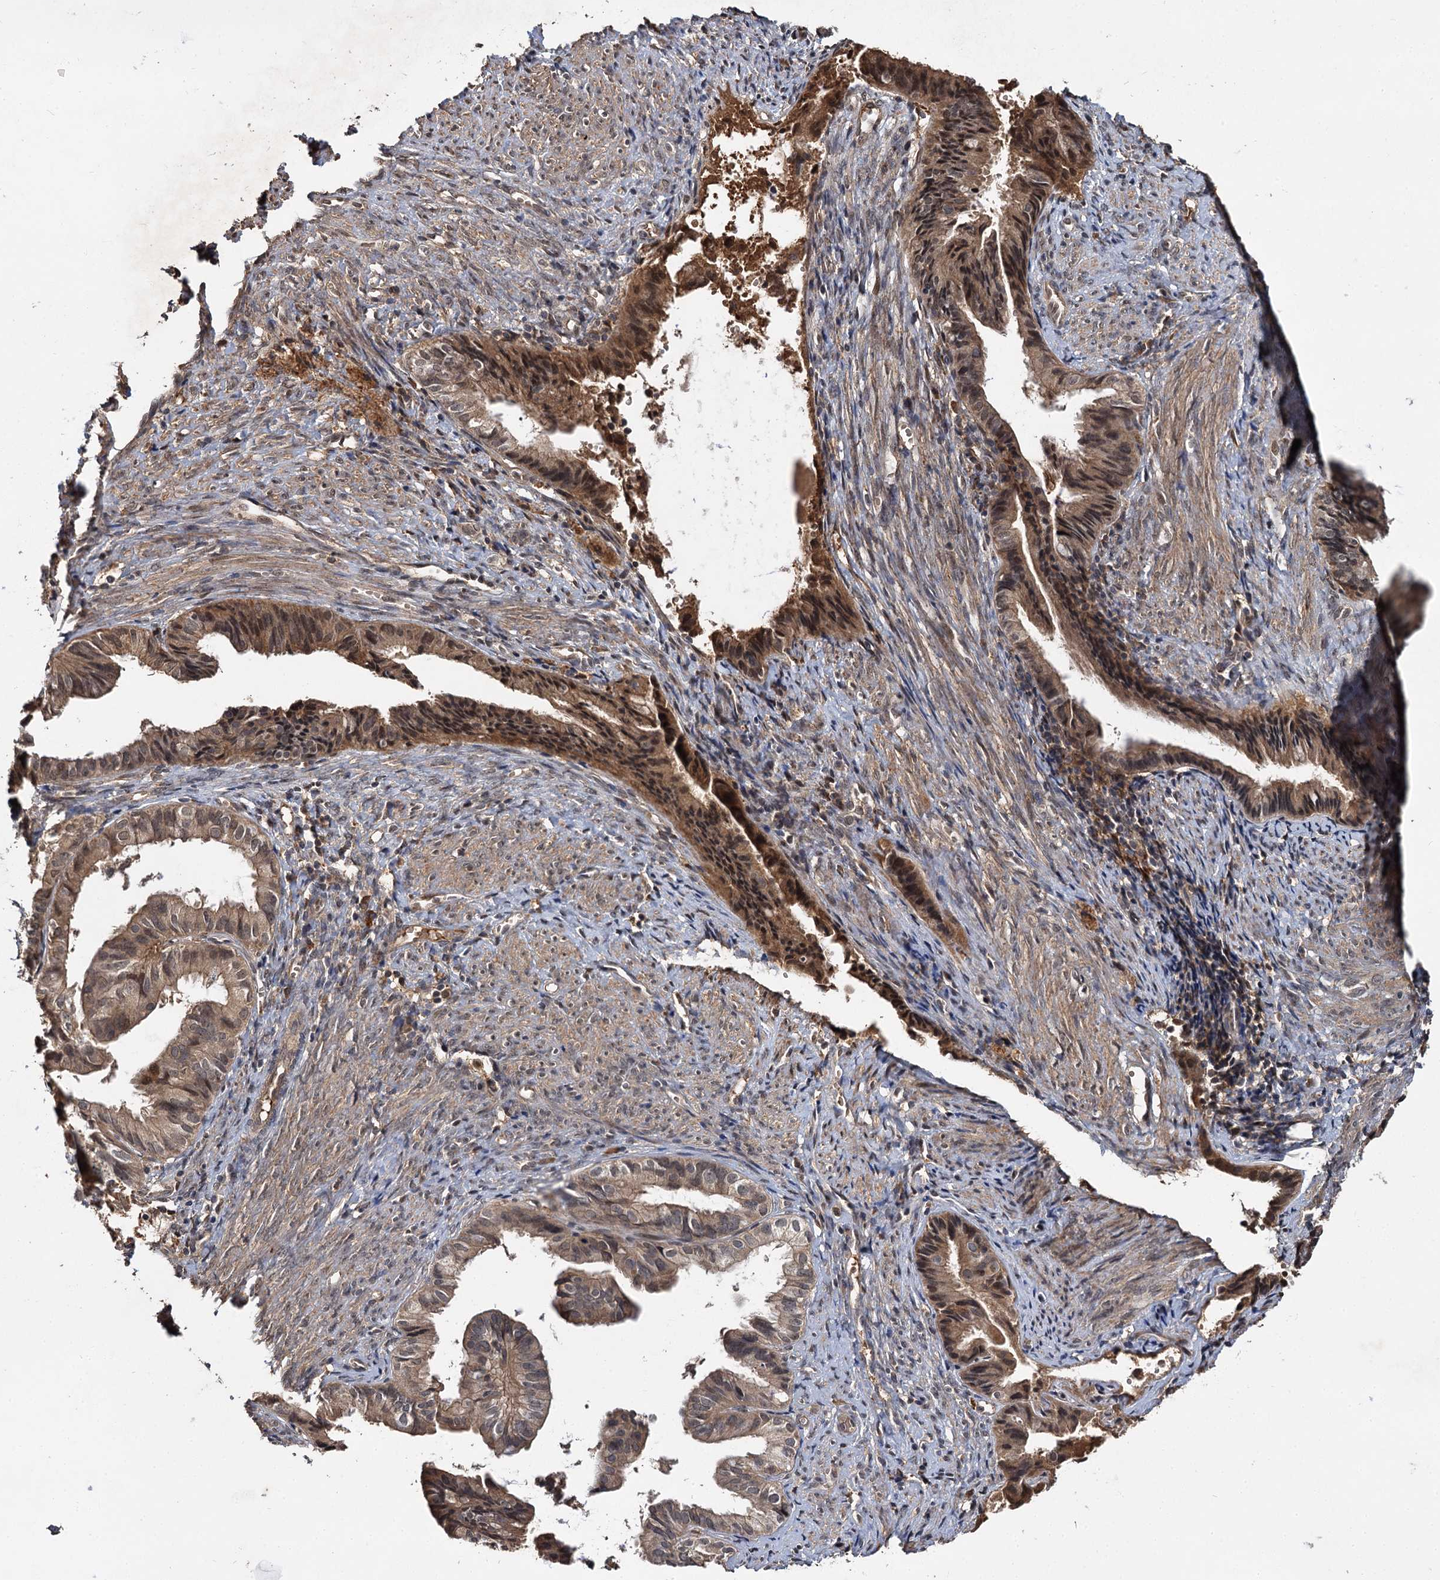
{"staining": {"intensity": "moderate", "quantity": "<25%", "location": "cytoplasmic/membranous"}, "tissue": "endometrial cancer", "cell_type": "Tumor cells", "image_type": "cancer", "snomed": [{"axis": "morphology", "description": "Adenocarcinoma, NOS"}, {"axis": "topography", "description": "Endometrium"}], "caption": "This is a photomicrograph of immunohistochemistry (IHC) staining of endometrial cancer, which shows moderate positivity in the cytoplasmic/membranous of tumor cells.", "gene": "MBD6", "patient": {"sex": "female", "age": 86}}